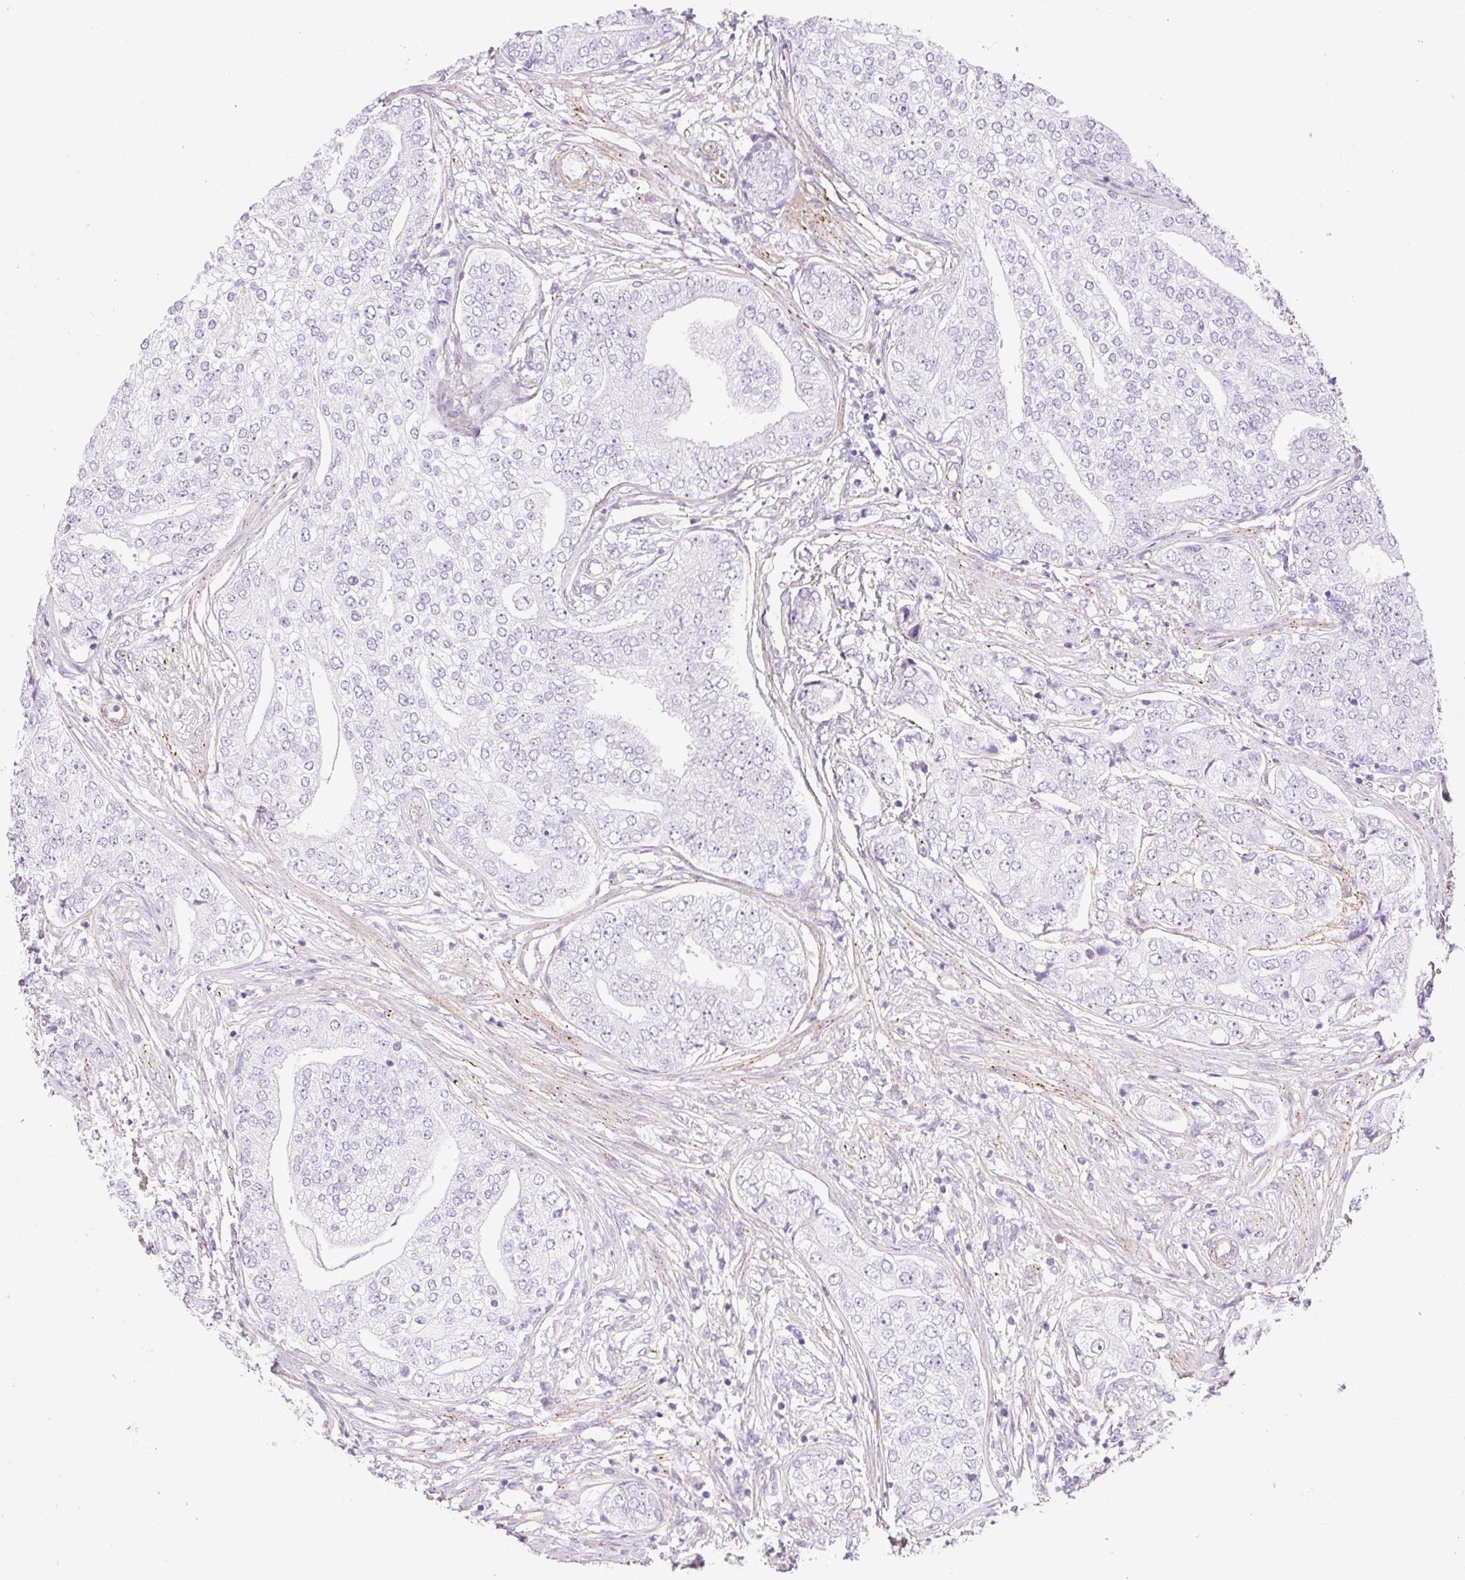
{"staining": {"intensity": "negative", "quantity": "none", "location": "none"}, "tissue": "prostate cancer", "cell_type": "Tumor cells", "image_type": "cancer", "snomed": [{"axis": "morphology", "description": "Adenocarcinoma, High grade"}, {"axis": "topography", "description": "Prostate"}], "caption": "High magnification brightfield microscopy of prostate cancer (adenocarcinoma (high-grade)) stained with DAB (brown) and counterstained with hematoxylin (blue): tumor cells show no significant staining.", "gene": "EHD3", "patient": {"sex": "male", "age": 60}}